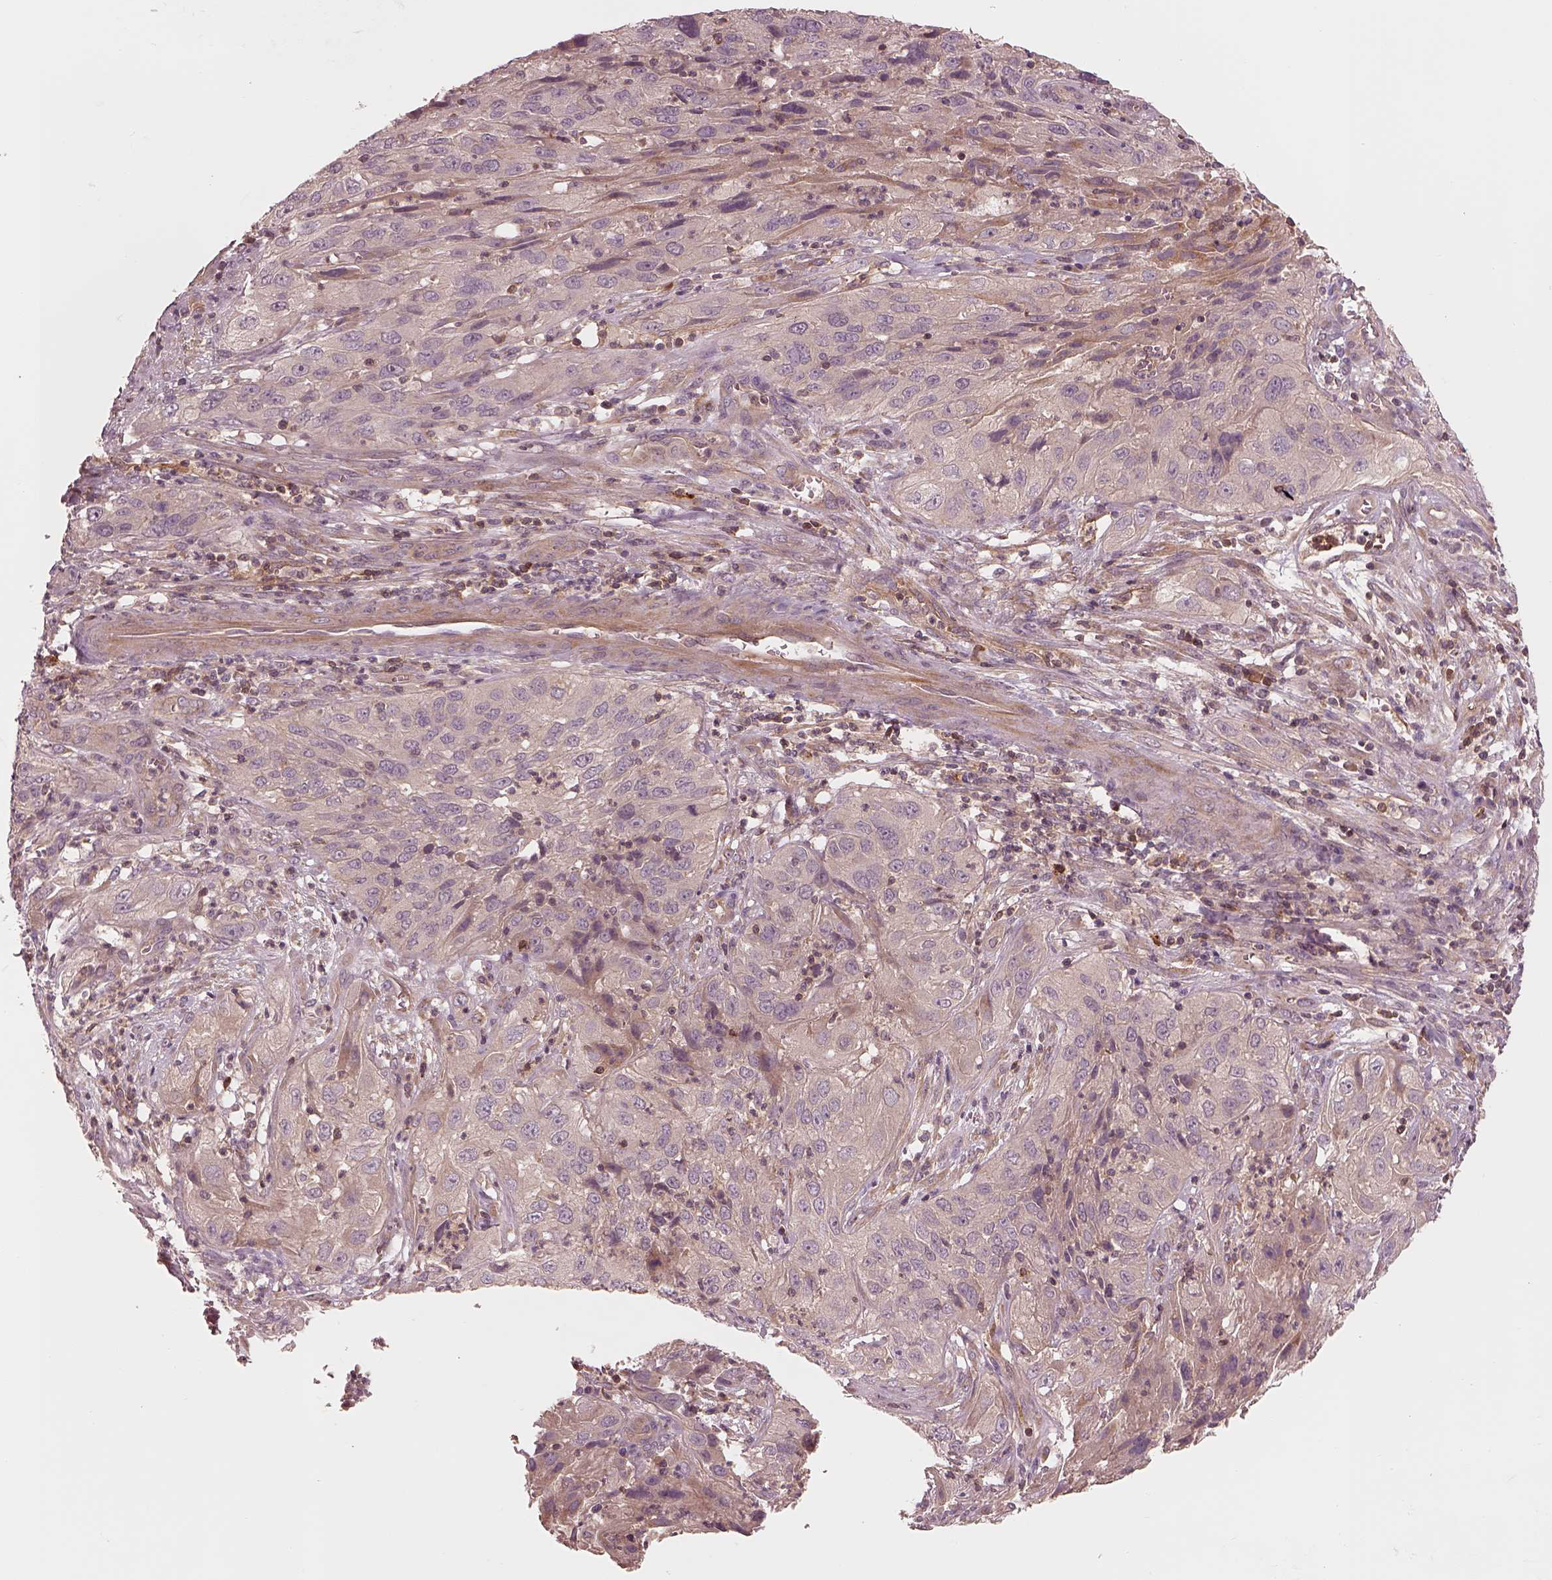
{"staining": {"intensity": "negative", "quantity": "none", "location": "none"}, "tissue": "cervical cancer", "cell_type": "Tumor cells", "image_type": "cancer", "snomed": [{"axis": "morphology", "description": "Squamous cell carcinoma, NOS"}, {"axis": "topography", "description": "Cervix"}], "caption": "IHC of human cervical cancer shows no positivity in tumor cells. (DAB (3,3'-diaminobenzidine) immunohistochemistry visualized using brightfield microscopy, high magnification).", "gene": "FAM107B", "patient": {"sex": "female", "age": 32}}